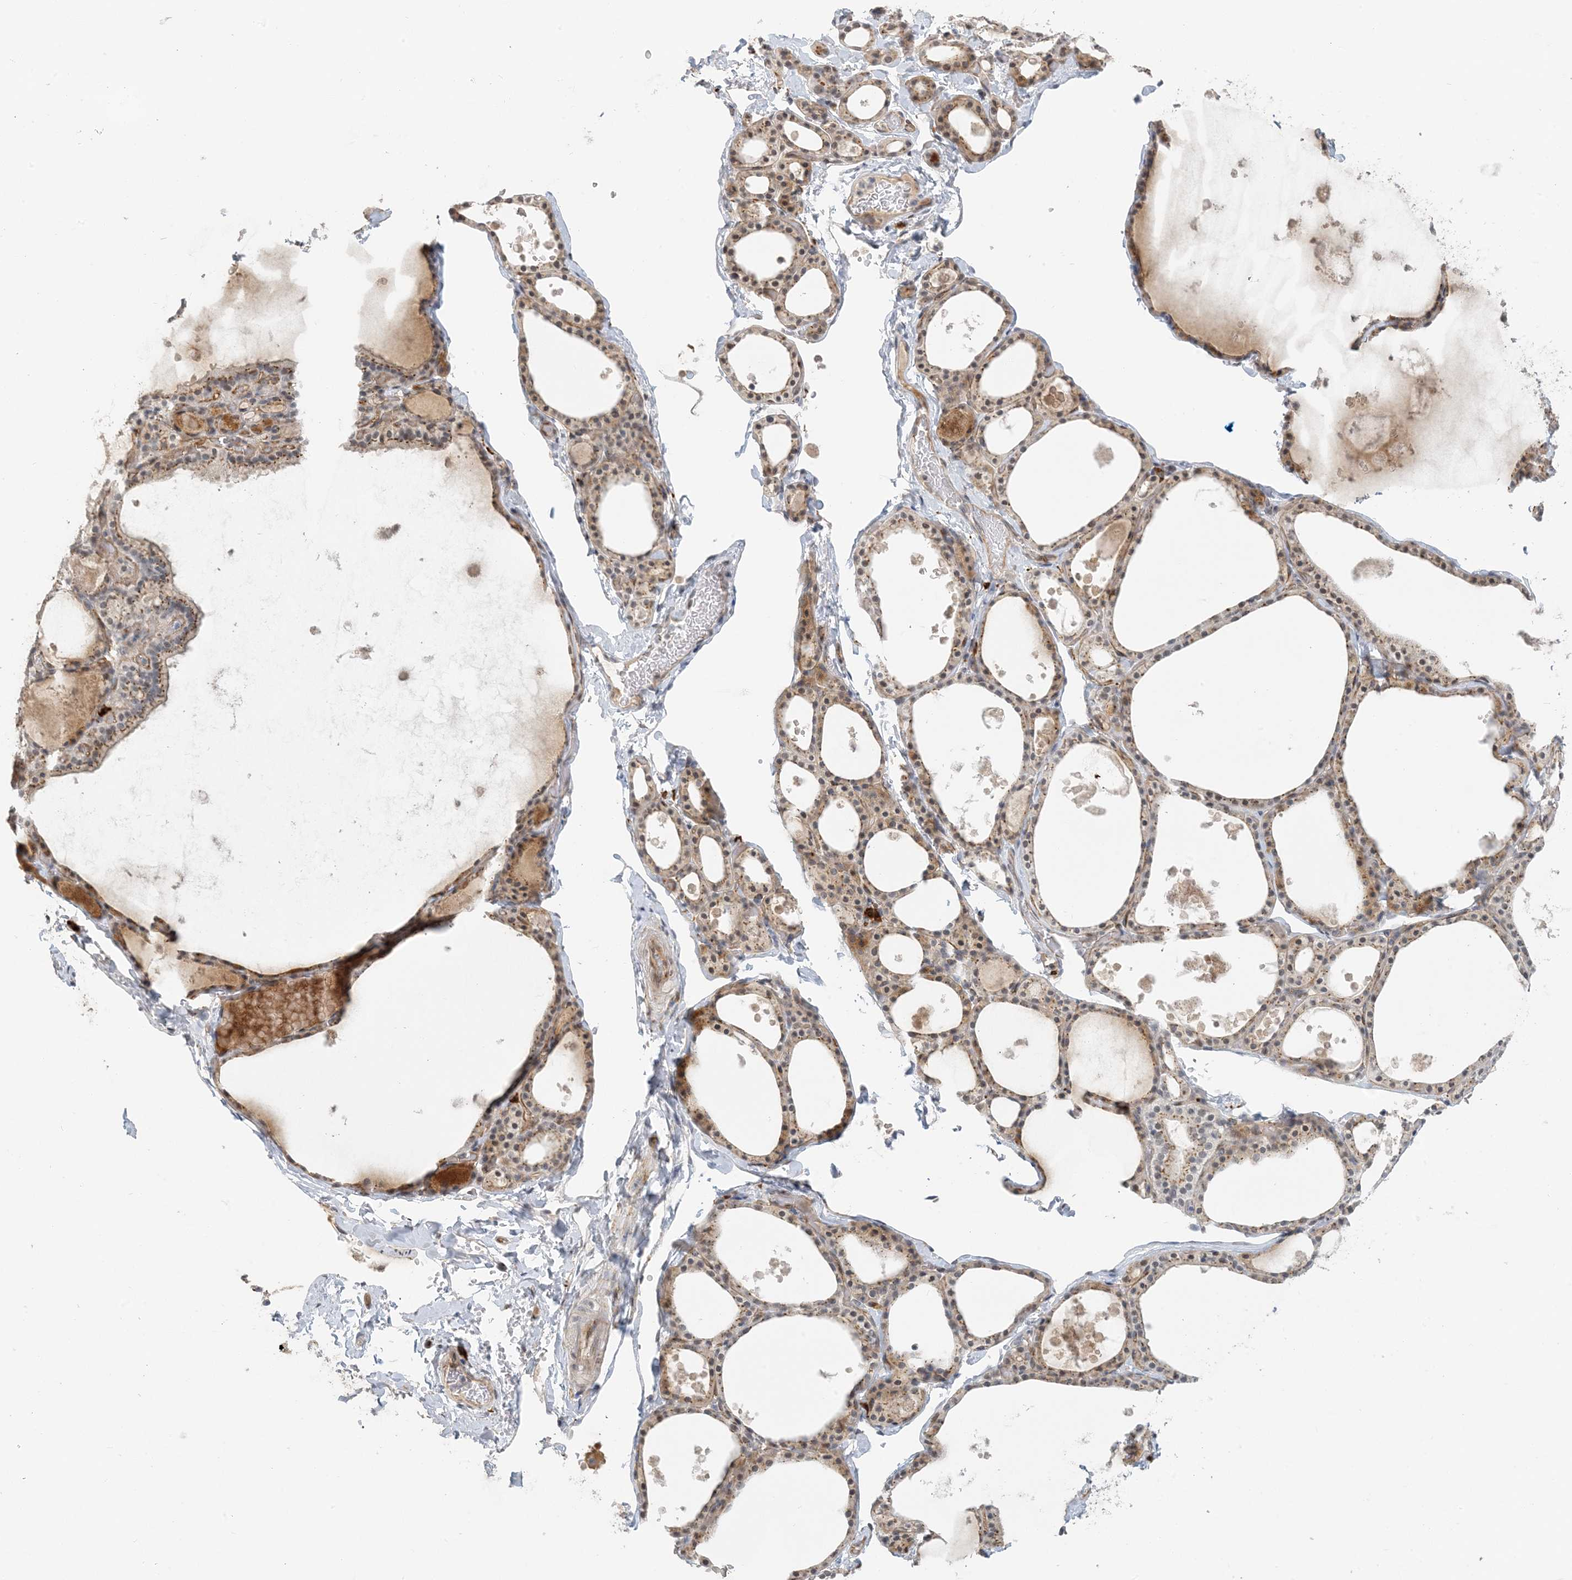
{"staining": {"intensity": "moderate", "quantity": "25%-75%", "location": "cytoplasmic/membranous"}, "tissue": "thyroid gland", "cell_type": "Glandular cells", "image_type": "normal", "snomed": [{"axis": "morphology", "description": "Normal tissue, NOS"}, {"axis": "topography", "description": "Thyroid gland"}], "caption": "Immunohistochemistry (IHC) image of unremarkable thyroid gland: human thyroid gland stained using immunohistochemistry (IHC) exhibits medium levels of moderate protein expression localized specifically in the cytoplasmic/membranous of glandular cells, appearing as a cytoplasmic/membranous brown color.", "gene": "ZCCHC4", "patient": {"sex": "male", "age": 56}}